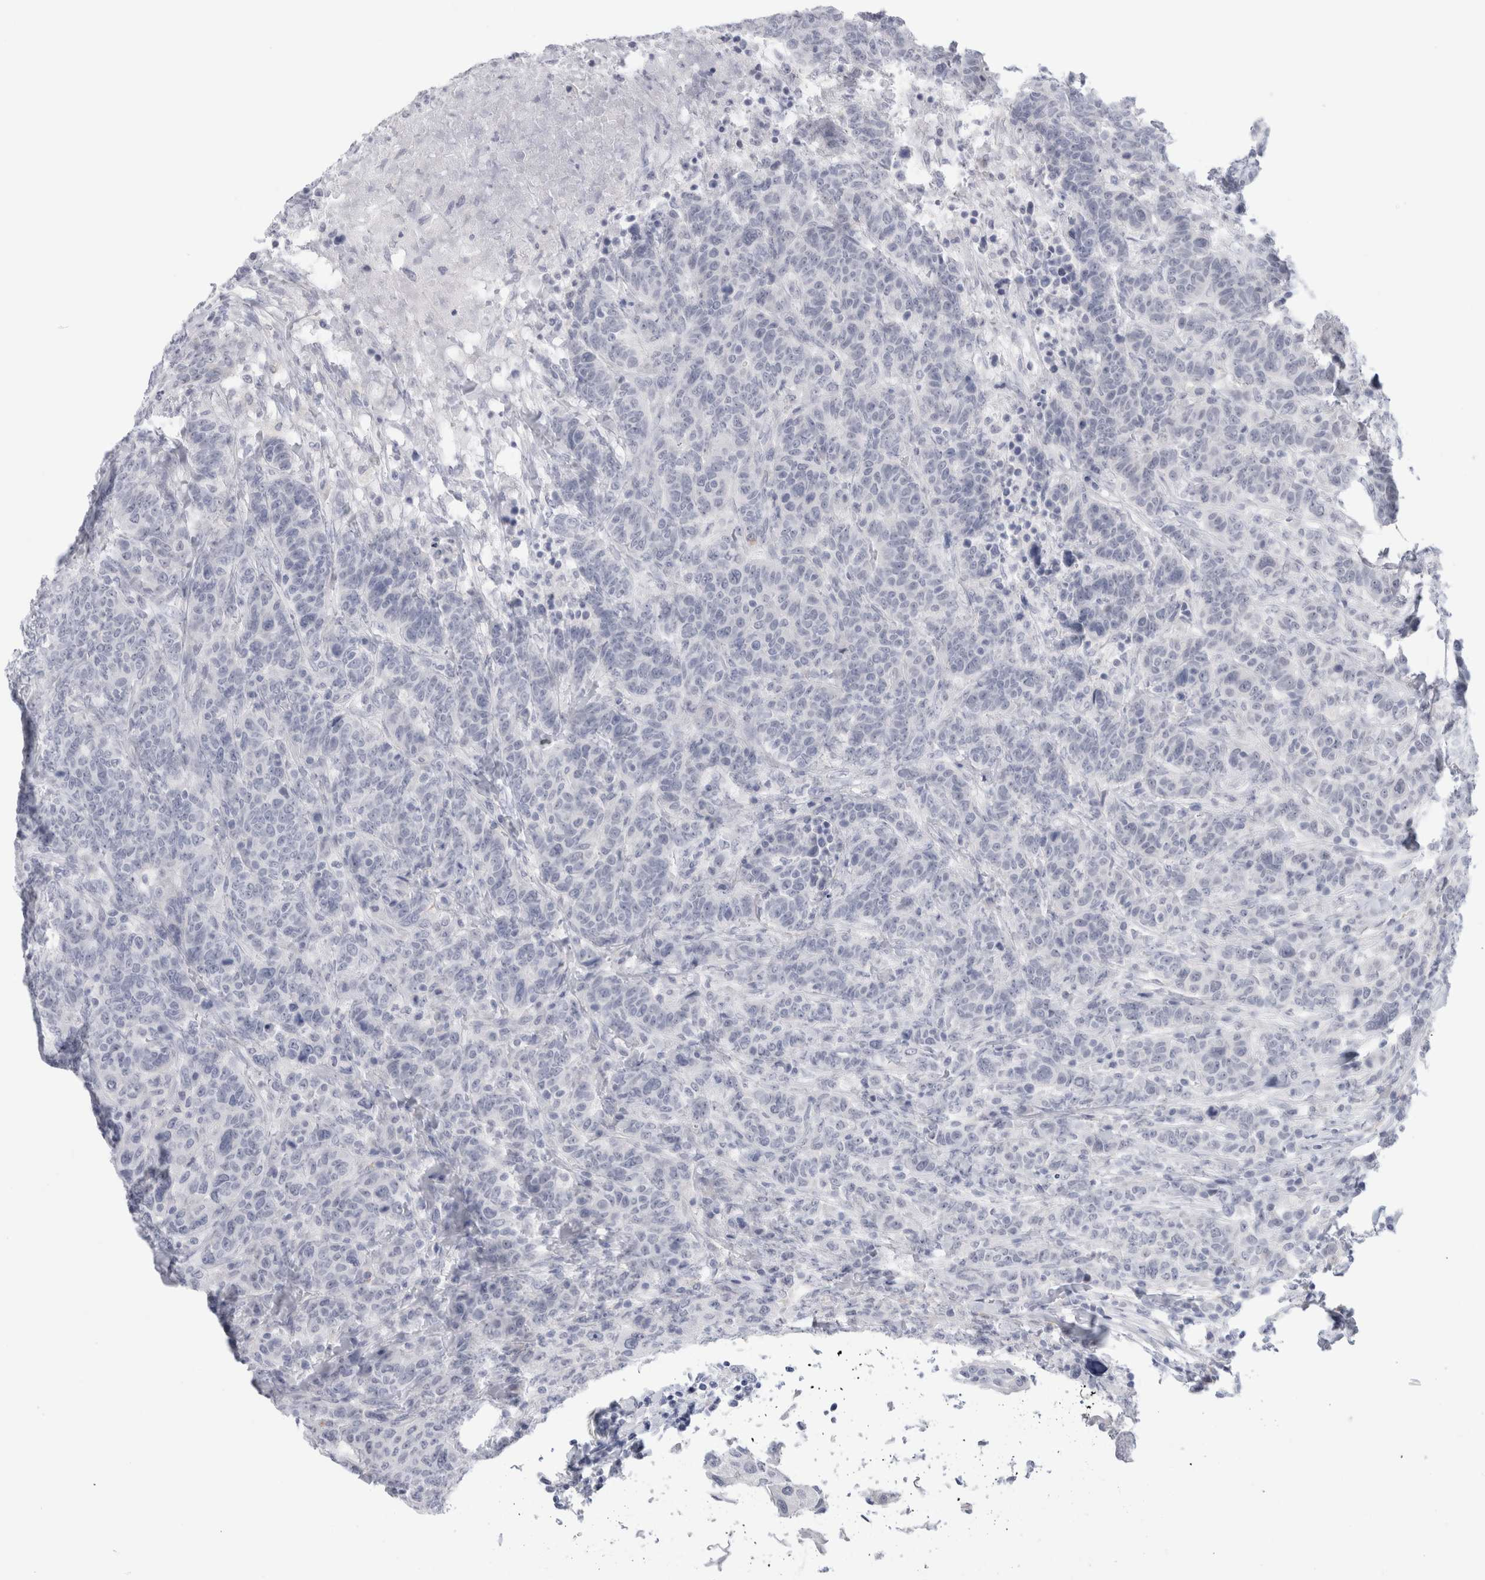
{"staining": {"intensity": "negative", "quantity": "none", "location": "none"}, "tissue": "breast cancer", "cell_type": "Tumor cells", "image_type": "cancer", "snomed": [{"axis": "morphology", "description": "Duct carcinoma"}, {"axis": "topography", "description": "Breast"}], "caption": "Human breast intraductal carcinoma stained for a protein using immunohistochemistry shows no staining in tumor cells.", "gene": "ANKMY1", "patient": {"sex": "female", "age": 37}}